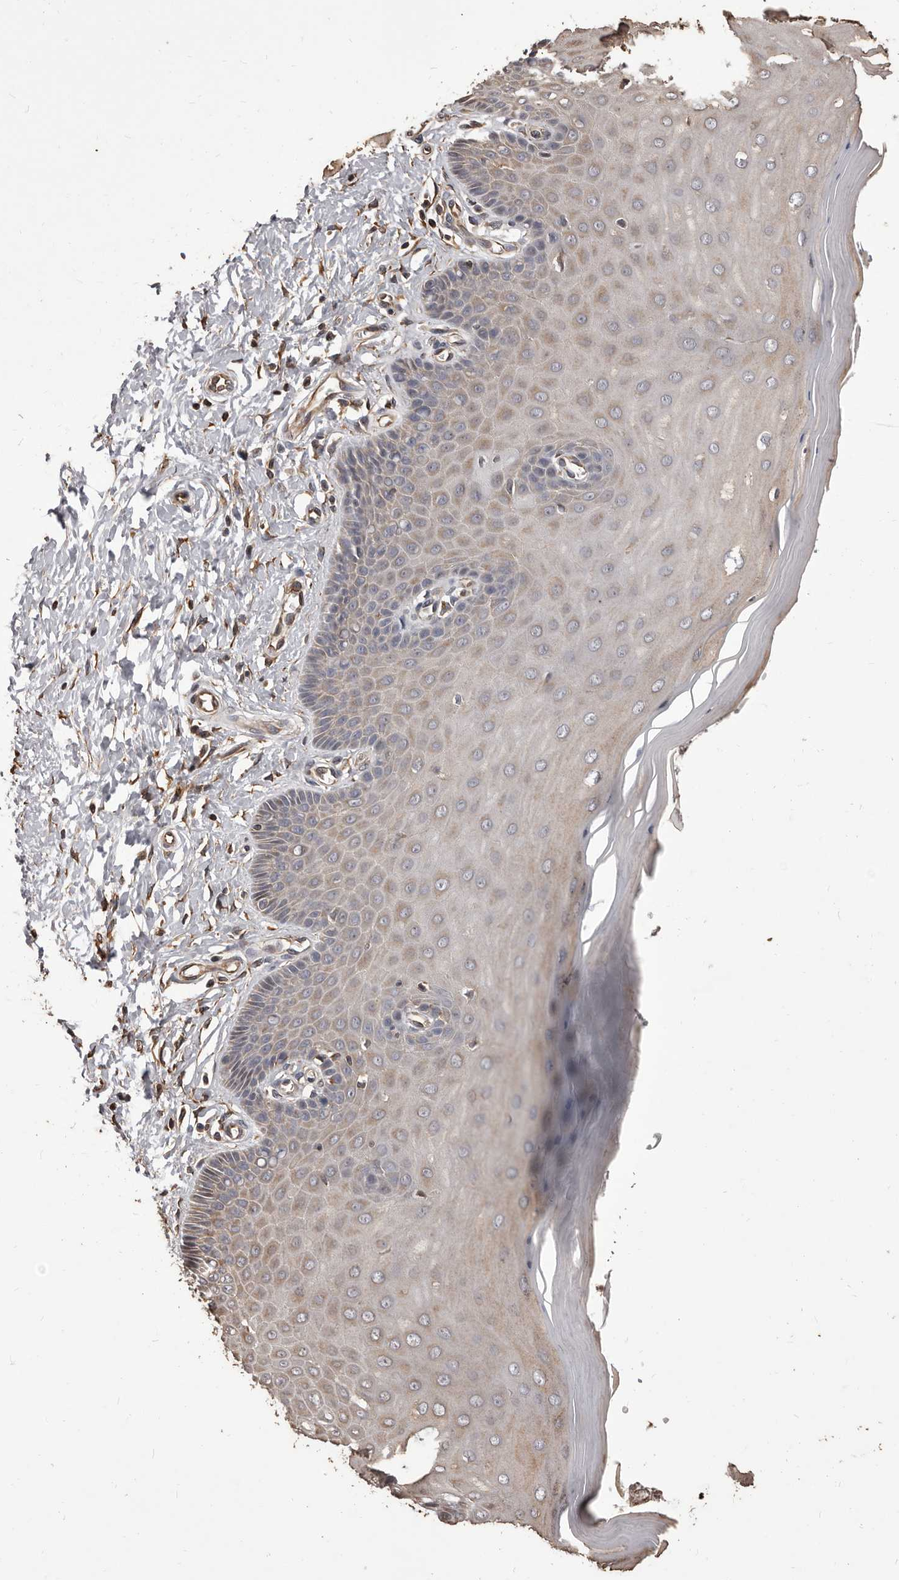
{"staining": {"intensity": "weak", "quantity": "25%-75%", "location": "cytoplasmic/membranous"}, "tissue": "cervix", "cell_type": "Glandular cells", "image_type": "normal", "snomed": [{"axis": "morphology", "description": "Normal tissue, NOS"}, {"axis": "topography", "description": "Cervix"}], "caption": "Brown immunohistochemical staining in normal cervix displays weak cytoplasmic/membranous staining in approximately 25%-75% of glandular cells.", "gene": "ALPK1", "patient": {"sex": "female", "age": 55}}